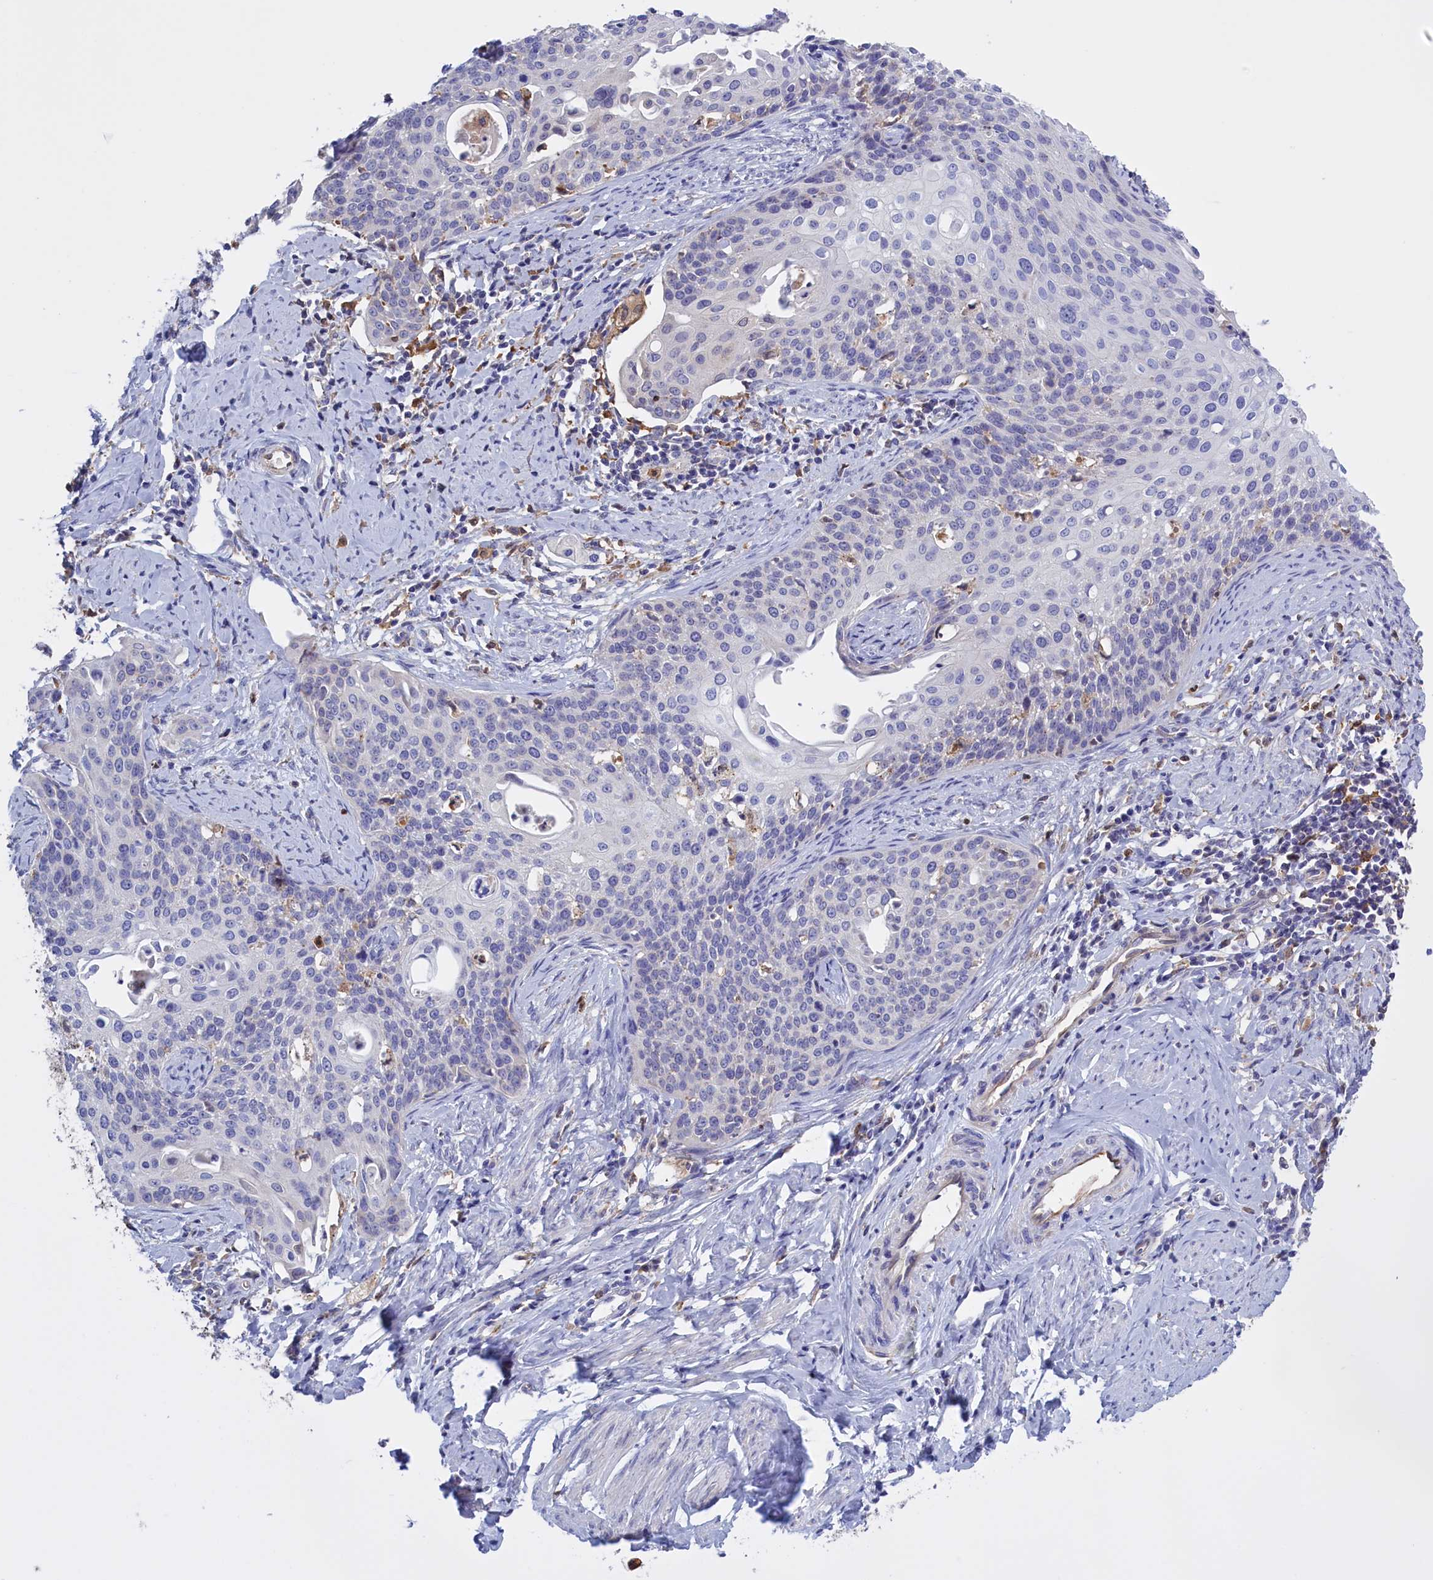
{"staining": {"intensity": "negative", "quantity": "none", "location": "none"}, "tissue": "cervical cancer", "cell_type": "Tumor cells", "image_type": "cancer", "snomed": [{"axis": "morphology", "description": "Squamous cell carcinoma, NOS"}, {"axis": "topography", "description": "Cervix"}], "caption": "A photomicrograph of human squamous cell carcinoma (cervical) is negative for staining in tumor cells.", "gene": "FAM149B1", "patient": {"sex": "female", "age": 44}}